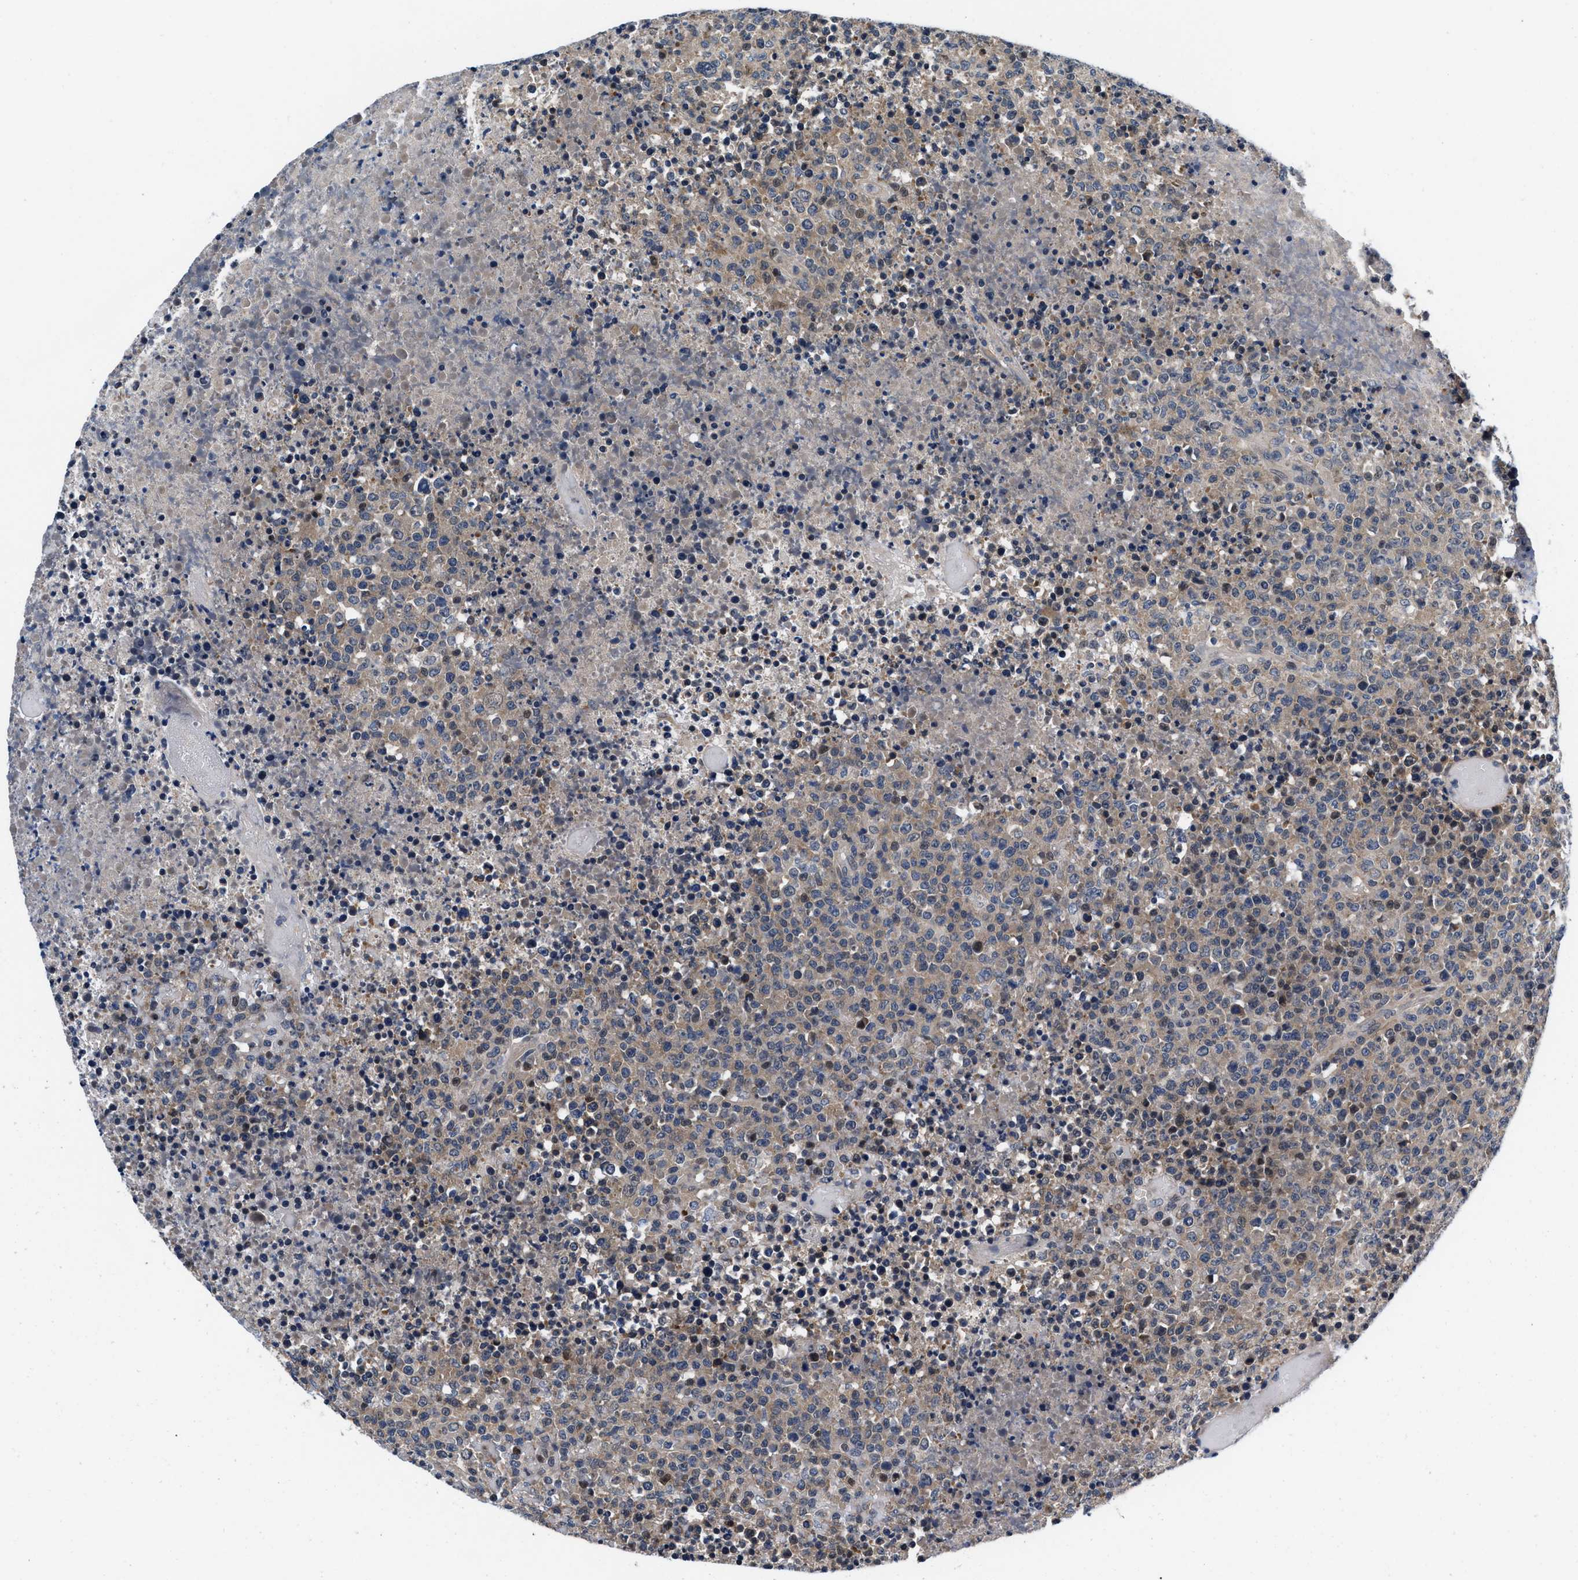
{"staining": {"intensity": "weak", "quantity": "<25%", "location": "cytoplasmic/membranous"}, "tissue": "lymphoma", "cell_type": "Tumor cells", "image_type": "cancer", "snomed": [{"axis": "morphology", "description": "Malignant lymphoma, non-Hodgkin's type, High grade"}, {"axis": "topography", "description": "Lymph node"}], "caption": "The immunohistochemistry (IHC) image has no significant expression in tumor cells of high-grade malignant lymphoma, non-Hodgkin's type tissue.", "gene": "PRPSAP2", "patient": {"sex": "male", "age": 13}}